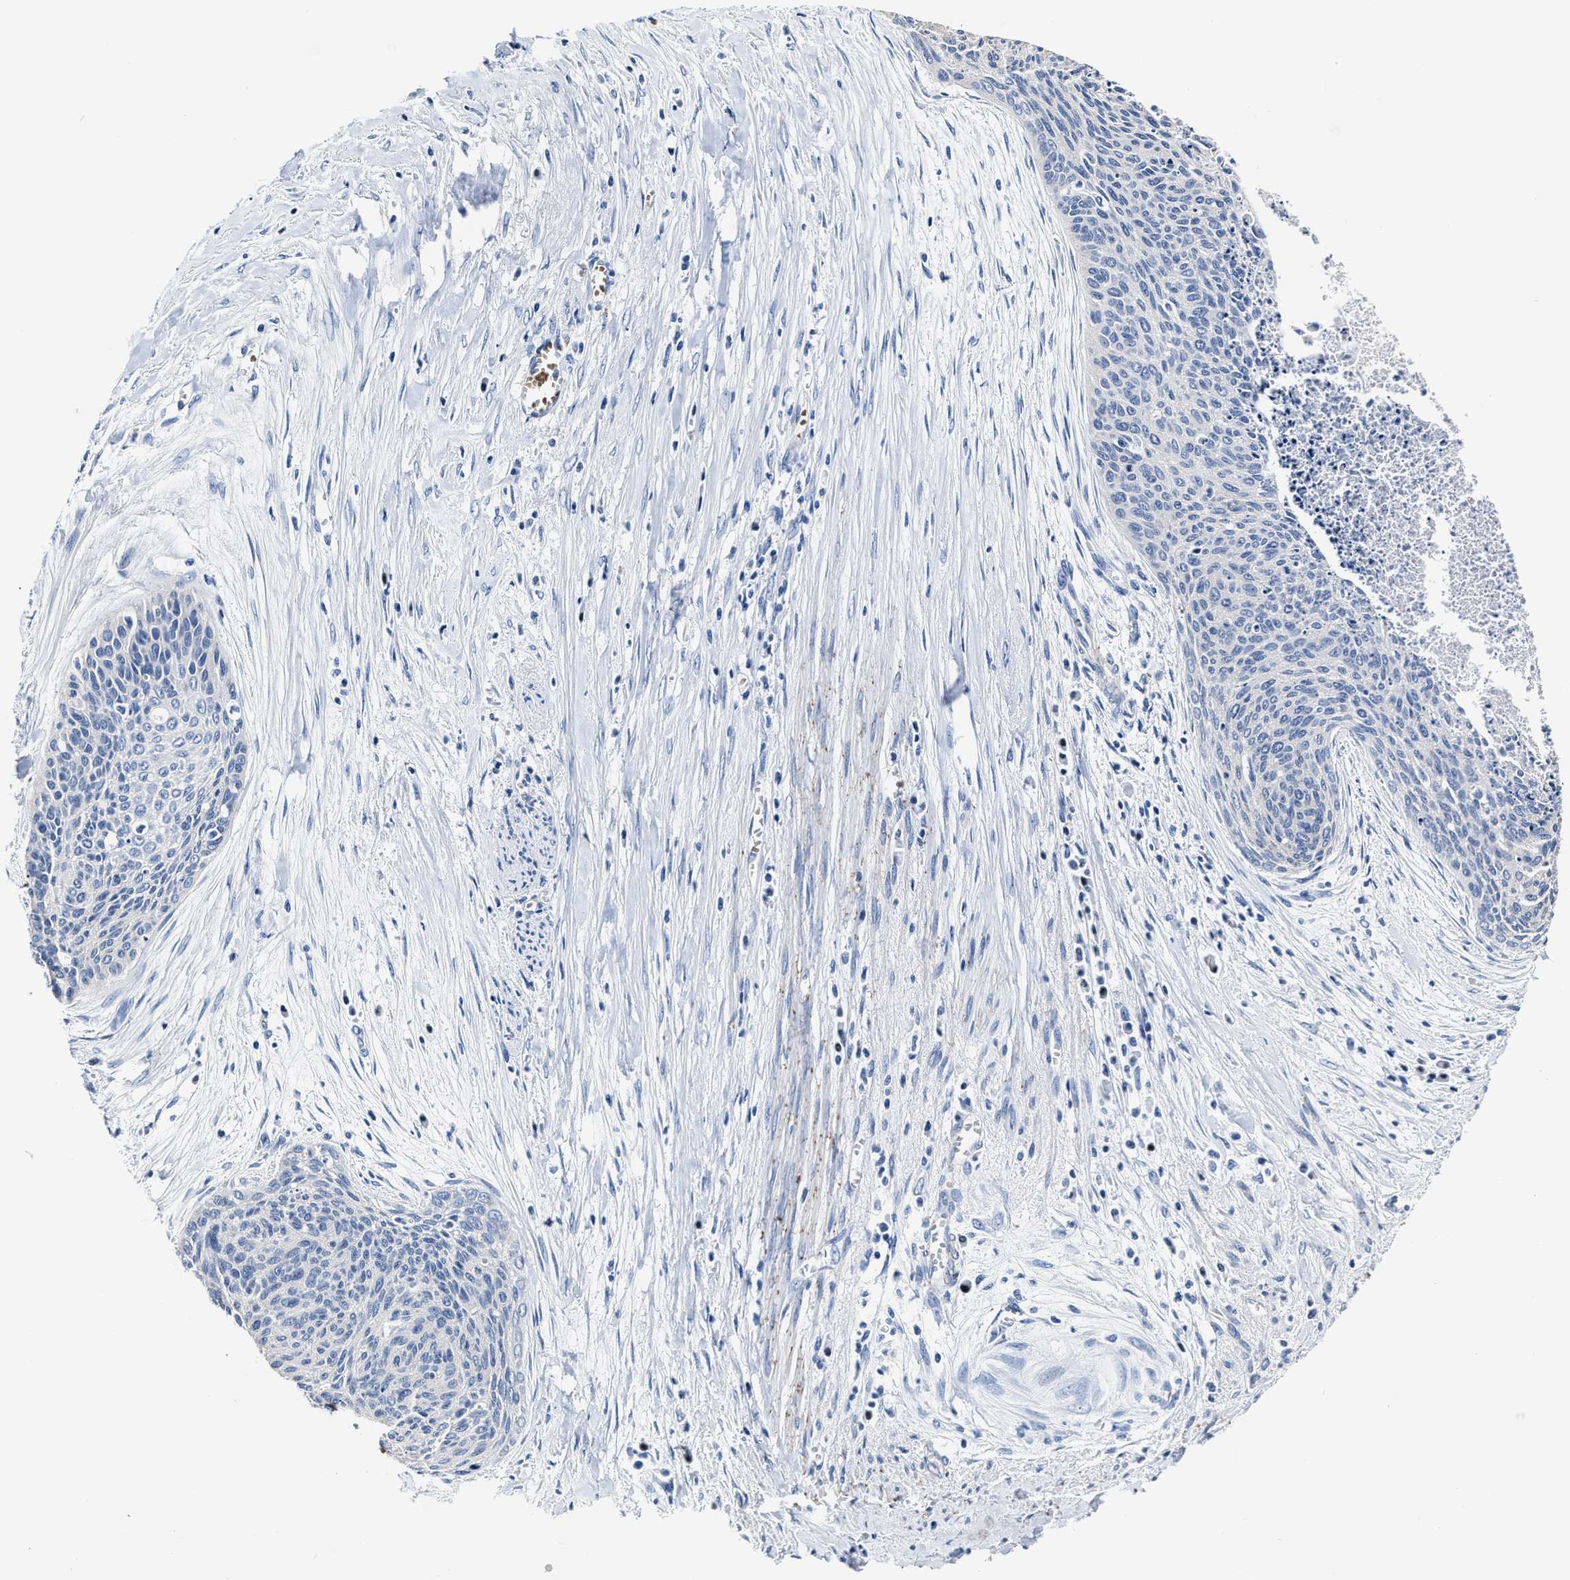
{"staining": {"intensity": "negative", "quantity": "none", "location": "none"}, "tissue": "cervical cancer", "cell_type": "Tumor cells", "image_type": "cancer", "snomed": [{"axis": "morphology", "description": "Squamous cell carcinoma, NOS"}, {"axis": "topography", "description": "Cervix"}], "caption": "This is a micrograph of IHC staining of cervical cancer, which shows no staining in tumor cells. (Brightfield microscopy of DAB immunohistochemistry at high magnification).", "gene": "KCNMB3", "patient": {"sex": "female", "age": 55}}